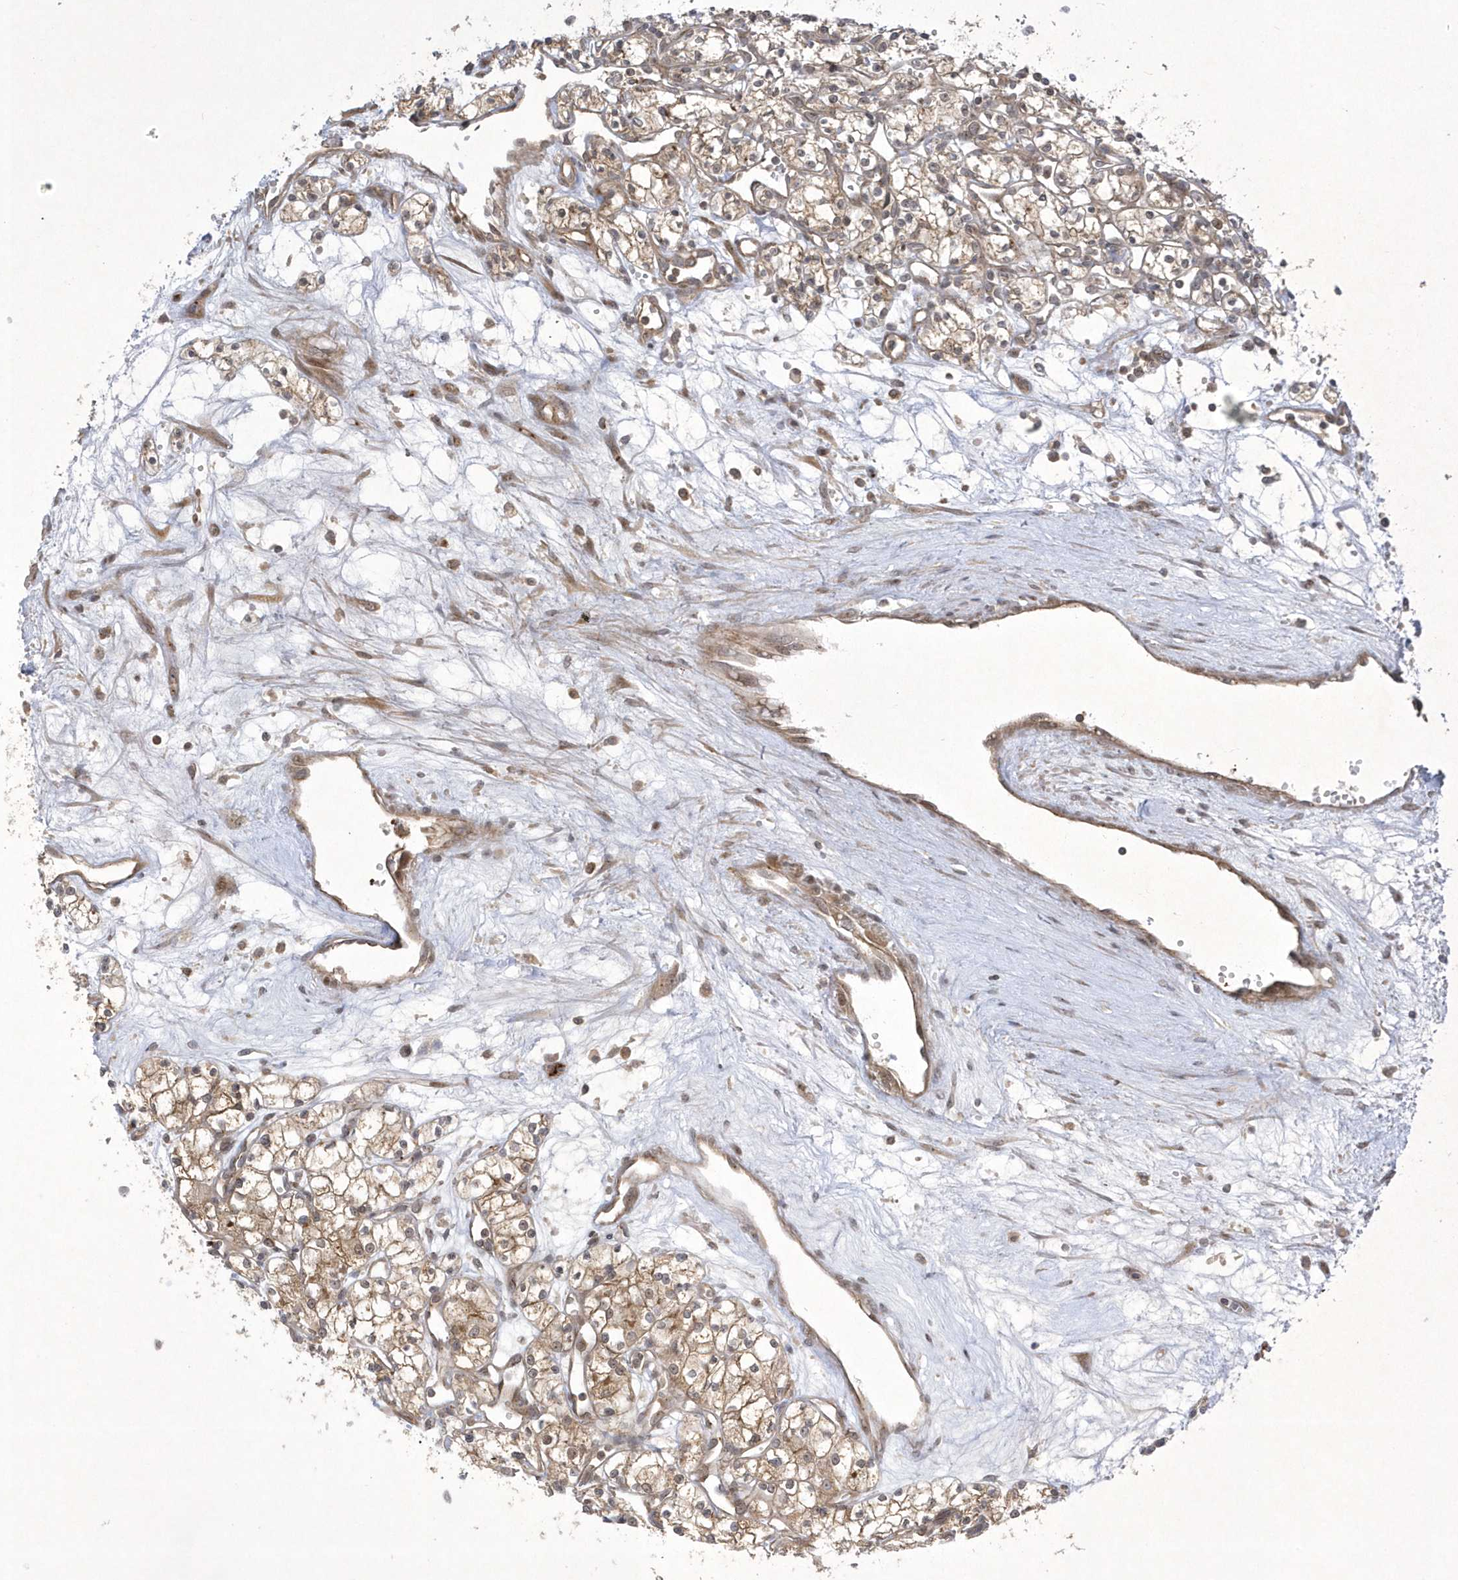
{"staining": {"intensity": "moderate", "quantity": ">75%", "location": "cytoplasmic/membranous"}, "tissue": "renal cancer", "cell_type": "Tumor cells", "image_type": "cancer", "snomed": [{"axis": "morphology", "description": "Adenocarcinoma, NOS"}, {"axis": "topography", "description": "Kidney"}], "caption": "Immunohistochemical staining of human adenocarcinoma (renal) reveals medium levels of moderate cytoplasmic/membranous protein expression in approximately >75% of tumor cells. The staining is performed using DAB (3,3'-diaminobenzidine) brown chromogen to label protein expression. The nuclei are counter-stained blue using hematoxylin.", "gene": "NAF1", "patient": {"sex": "male", "age": 59}}